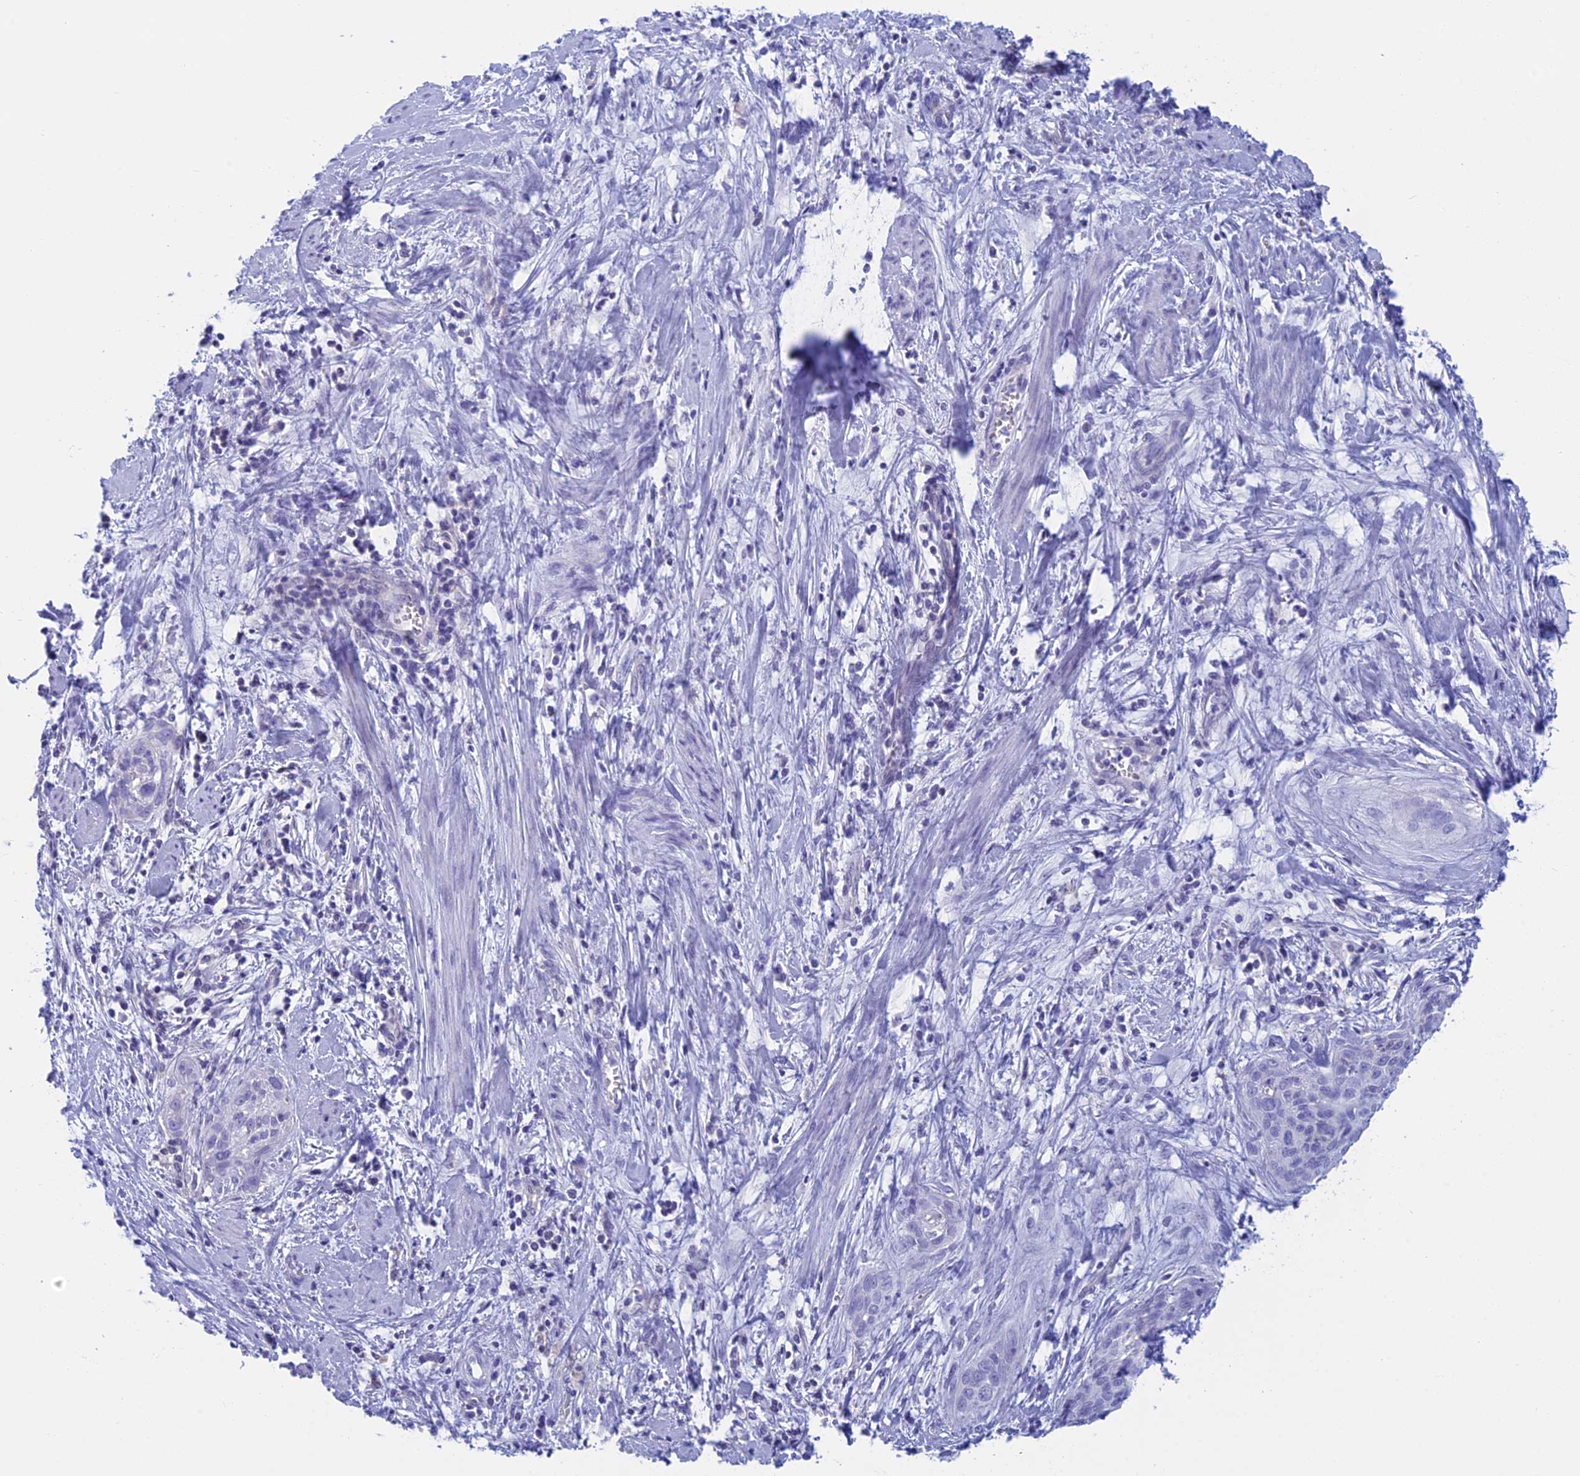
{"staining": {"intensity": "negative", "quantity": "none", "location": "none"}, "tissue": "cervical cancer", "cell_type": "Tumor cells", "image_type": "cancer", "snomed": [{"axis": "morphology", "description": "Squamous cell carcinoma, NOS"}, {"axis": "topography", "description": "Cervix"}], "caption": "IHC micrograph of neoplastic tissue: human cervical cancer stained with DAB (3,3'-diaminobenzidine) displays no significant protein positivity in tumor cells.", "gene": "RP1", "patient": {"sex": "female", "age": 55}}